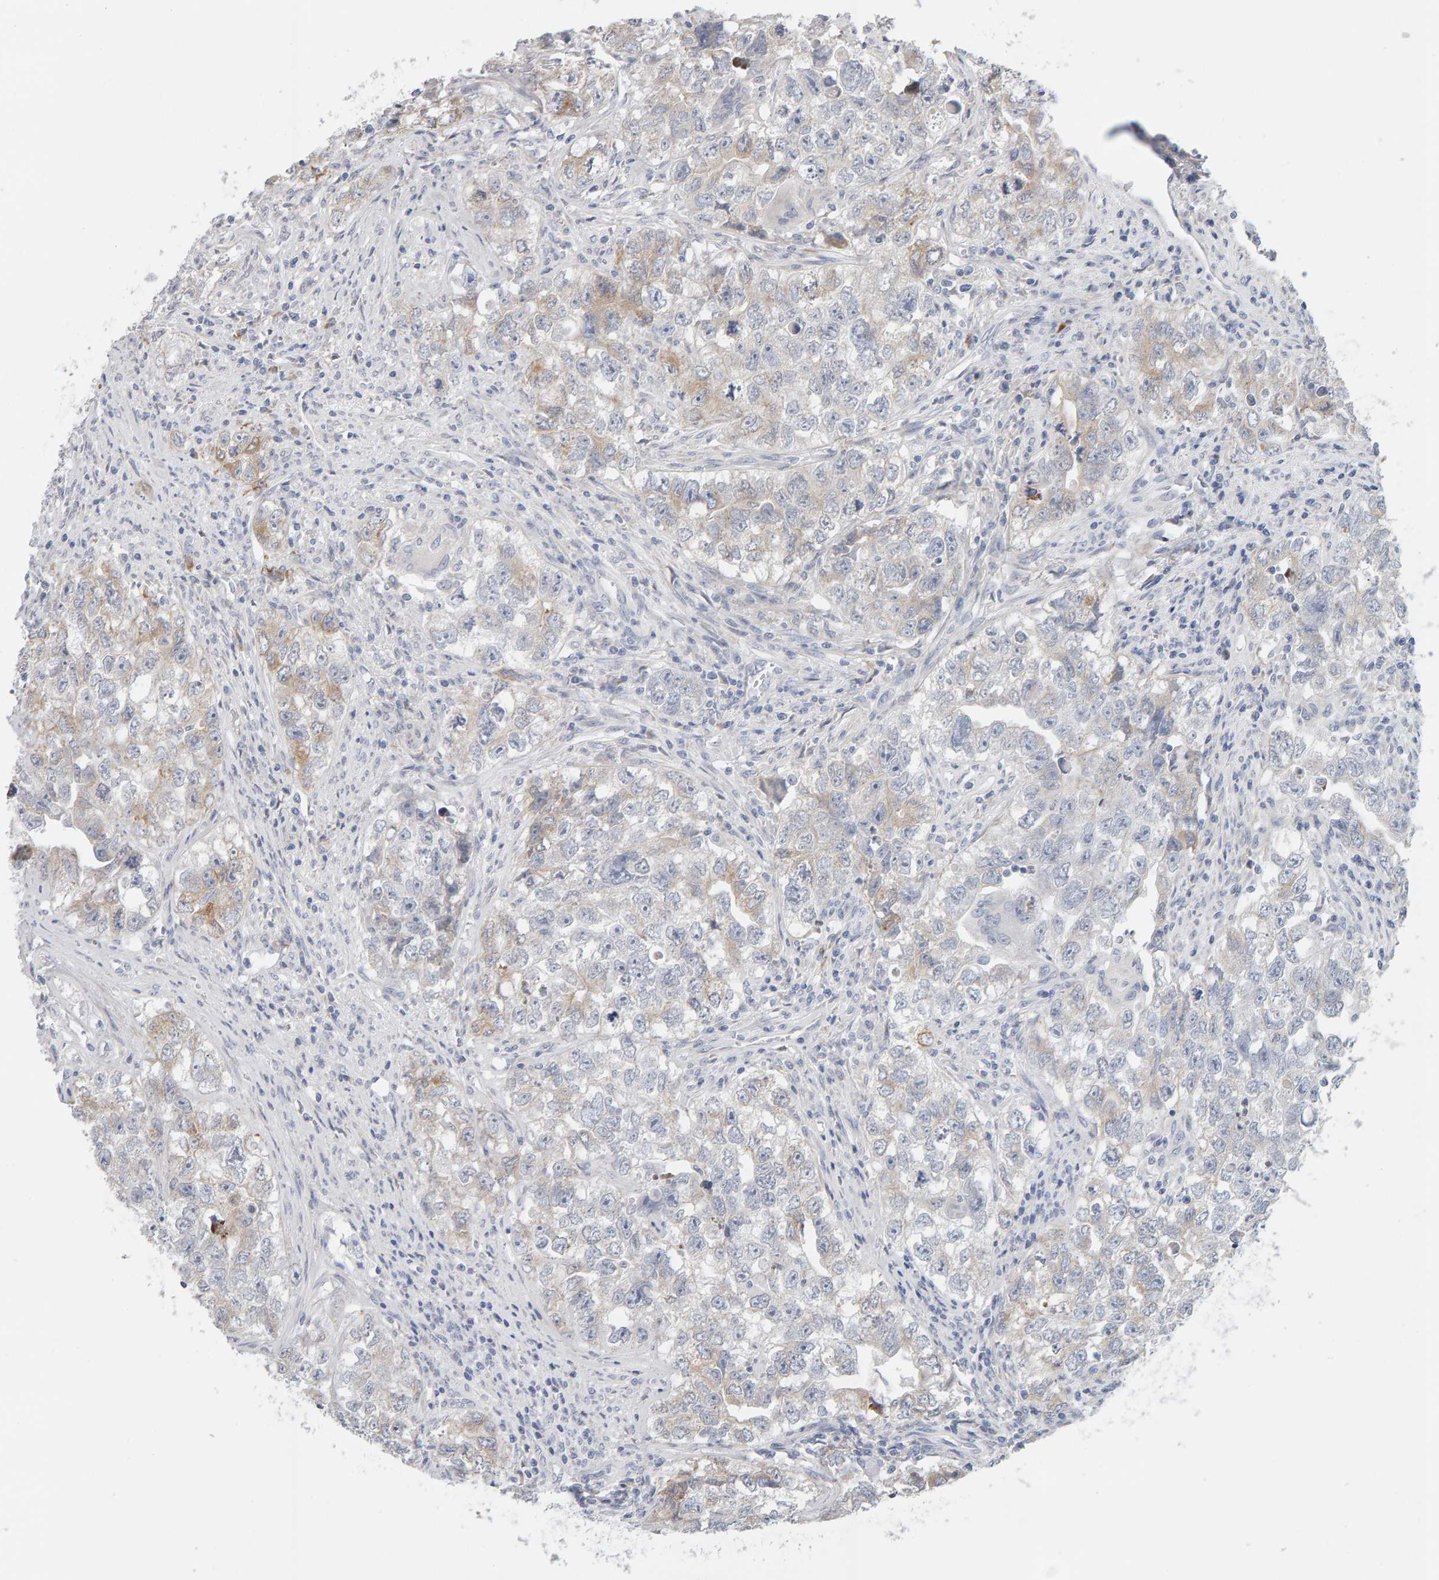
{"staining": {"intensity": "weak", "quantity": "25%-75%", "location": "cytoplasmic/membranous"}, "tissue": "testis cancer", "cell_type": "Tumor cells", "image_type": "cancer", "snomed": [{"axis": "morphology", "description": "Seminoma, NOS"}, {"axis": "morphology", "description": "Carcinoma, Embryonal, NOS"}, {"axis": "topography", "description": "Testis"}], "caption": "Immunohistochemical staining of embryonal carcinoma (testis) shows low levels of weak cytoplasmic/membranous positivity in about 25%-75% of tumor cells.", "gene": "ENGASE", "patient": {"sex": "male", "age": 43}}